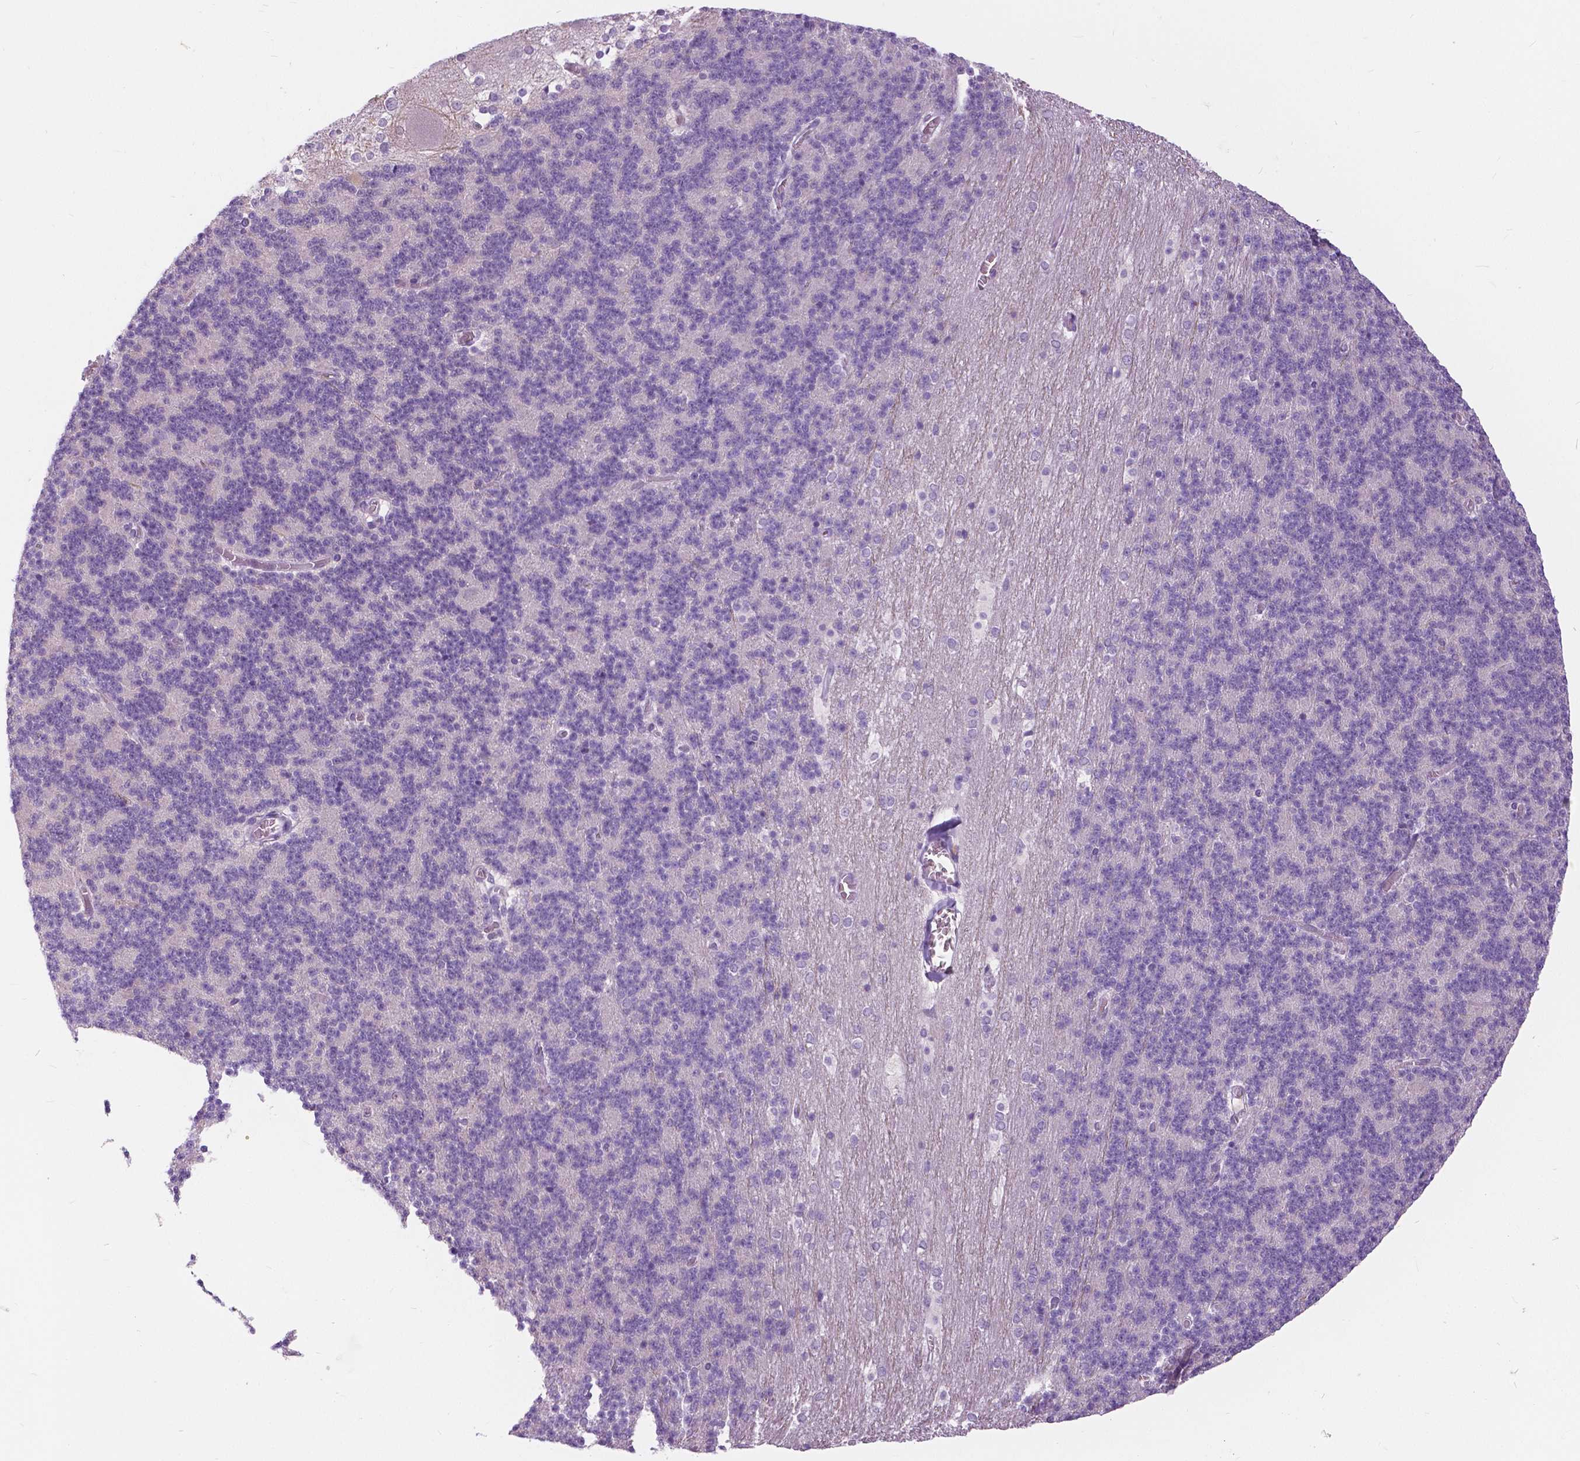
{"staining": {"intensity": "negative", "quantity": "none", "location": "none"}, "tissue": "cerebellum", "cell_type": "Cells in granular layer", "image_type": "normal", "snomed": [{"axis": "morphology", "description": "Normal tissue, NOS"}, {"axis": "topography", "description": "Cerebellum"}], "caption": "Histopathology image shows no significant protein positivity in cells in granular layer of unremarkable cerebellum. (Brightfield microscopy of DAB immunohistochemistry at high magnification).", "gene": "TP53TG5", "patient": {"sex": "female", "age": 19}}